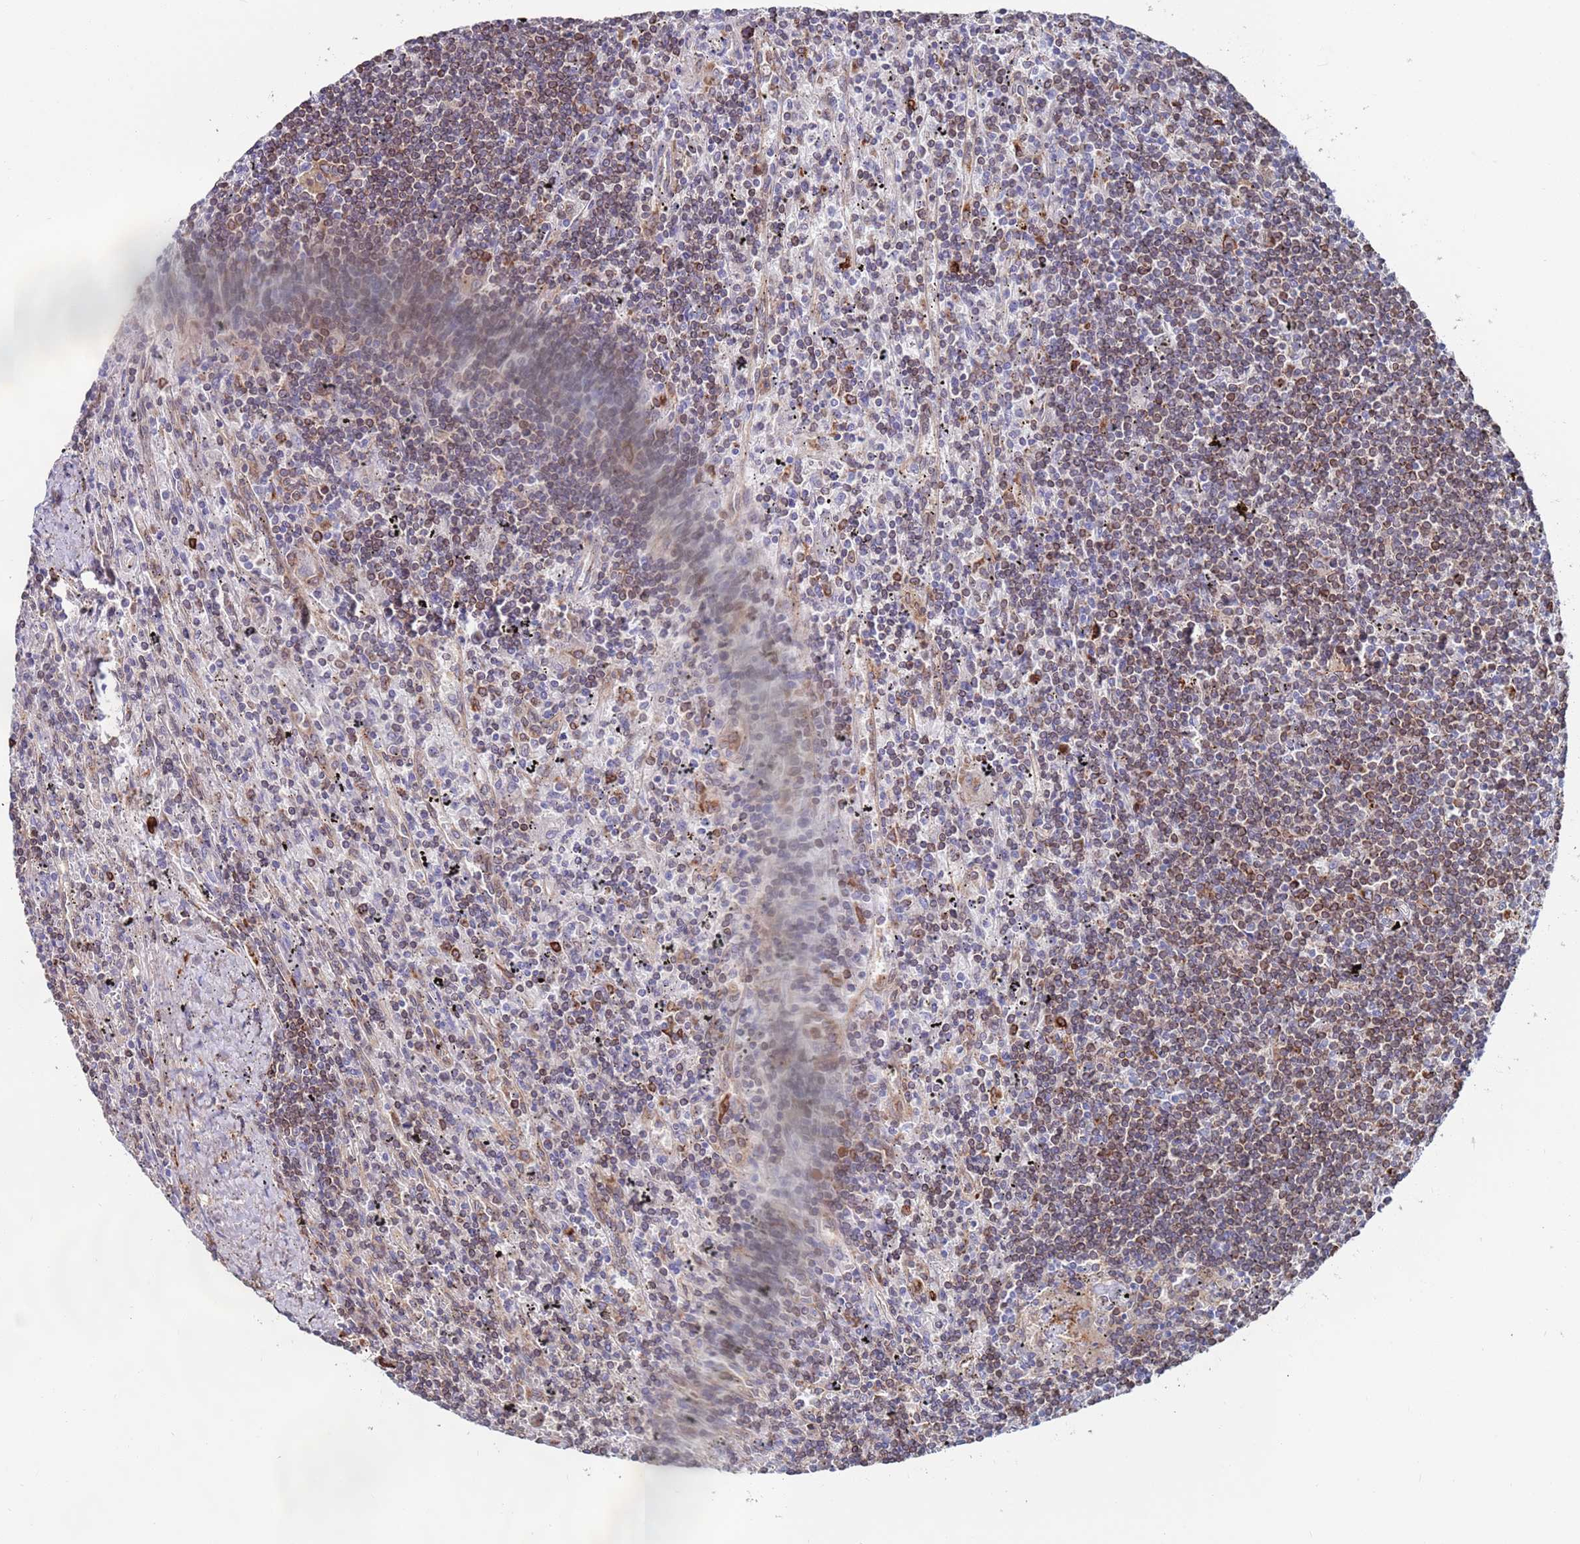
{"staining": {"intensity": "moderate", "quantity": "25%-75%", "location": "cytoplasmic/membranous"}, "tissue": "lymphoma", "cell_type": "Tumor cells", "image_type": "cancer", "snomed": [{"axis": "morphology", "description": "Malignant lymphoma, non-Hodgkin's type, Low grade"}, {"axis": "topography", "description": "Spleen"}], "caption": "Low-grade malignant lymphoma, non-Hodgkin's type tissue demonstrates moderate cytoplasmic/membranous staining in about 25%-75% of tumor cells", "gene": "GREB1L", "patient": {"sex": "male", "age": 76}}